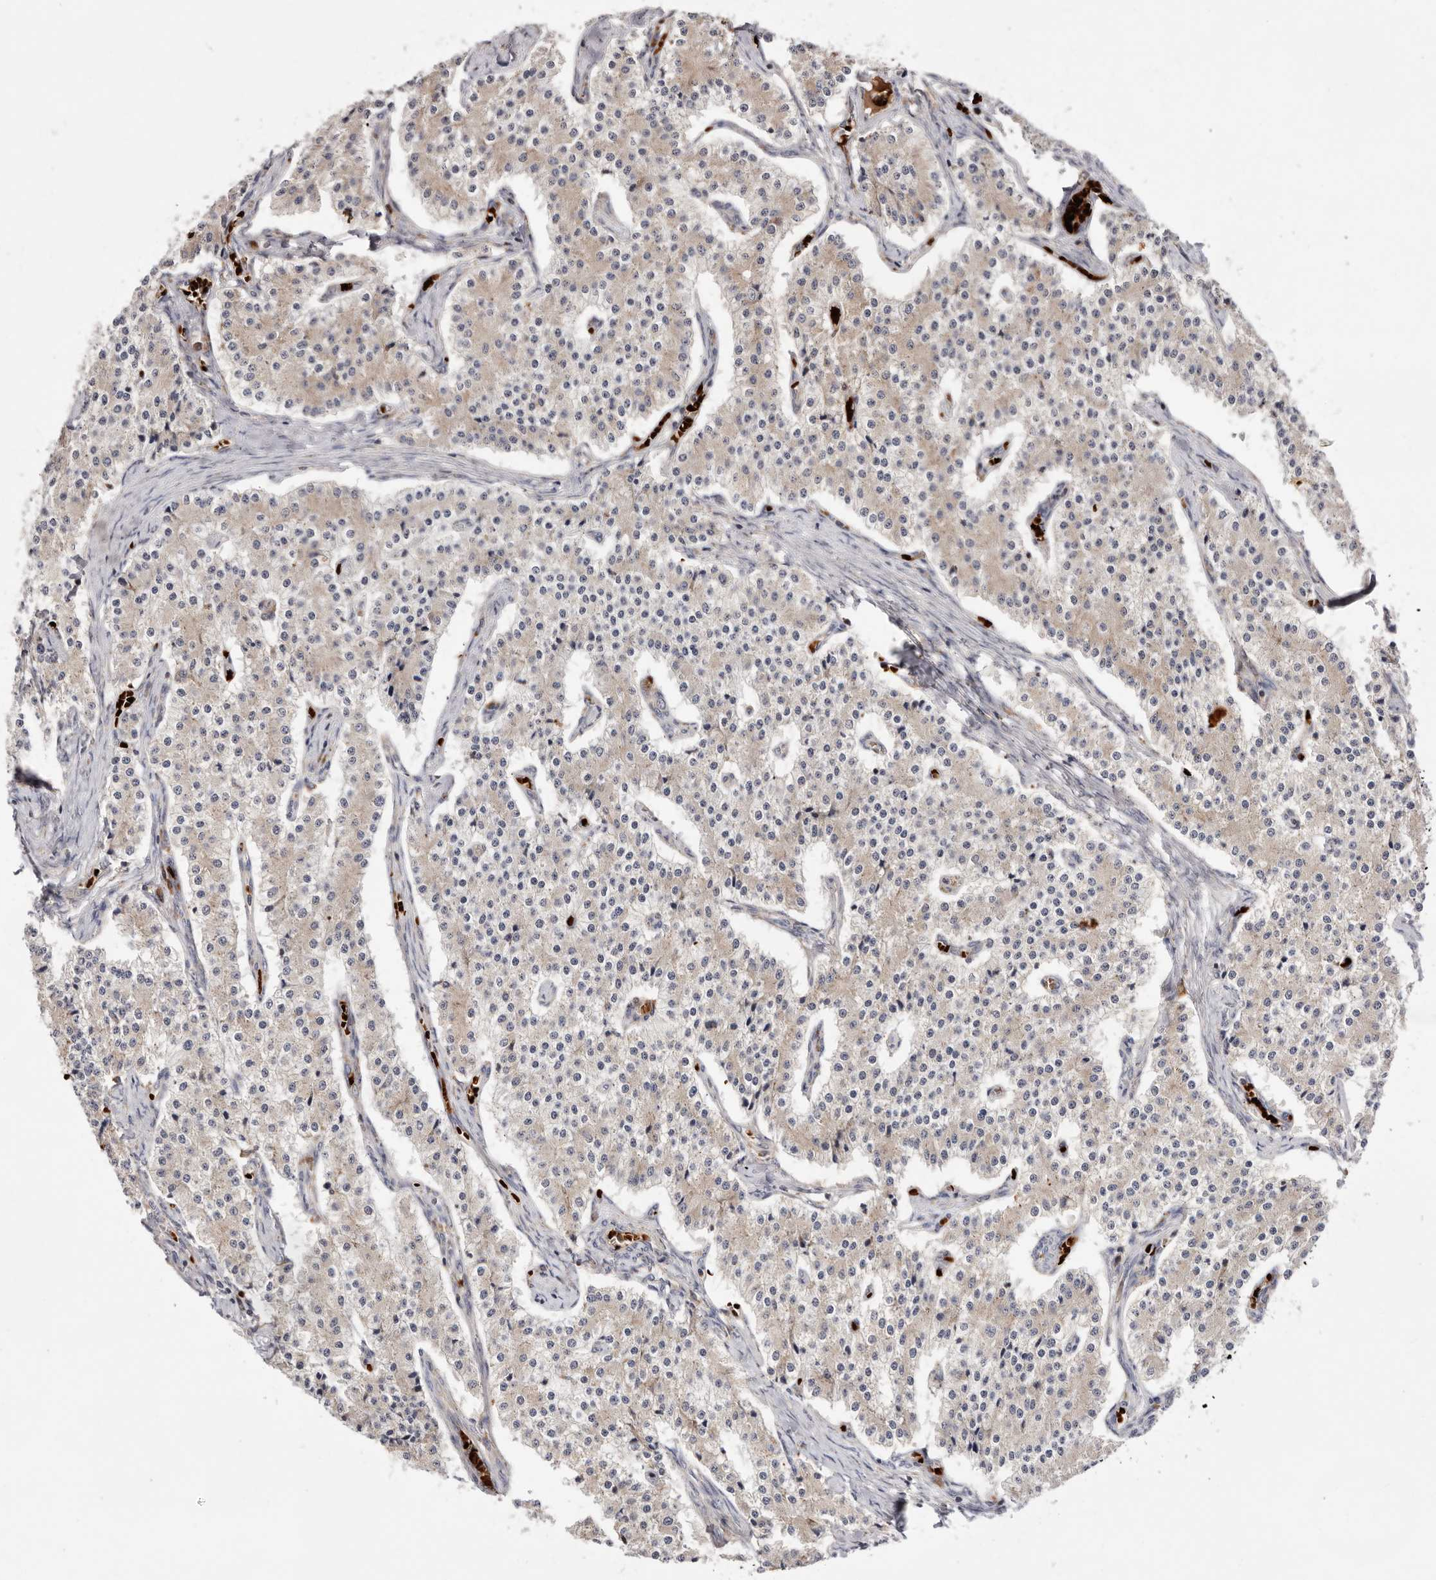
{"staining": {"intensity": "weak", "quantity": ">75%", "location": "cytoplasmic/membranous"}, "tissue": "carcinoid", "cell_type": "Tumor cells", "image_type": "cancer", "snomed": [{"axis": "morphology", "description": "Carcinoid, malignant, NOS"}, {"axis": "topography", "description": "Colon"}], "caption": "DAB immunohistochemical staining of human carcinoid demonstrates weak cytoplasmic/membranous protein staining in approximately >75% of tumor cells.", "gene": "RNF213", "patient": {"sex": "female", "age": 52}}